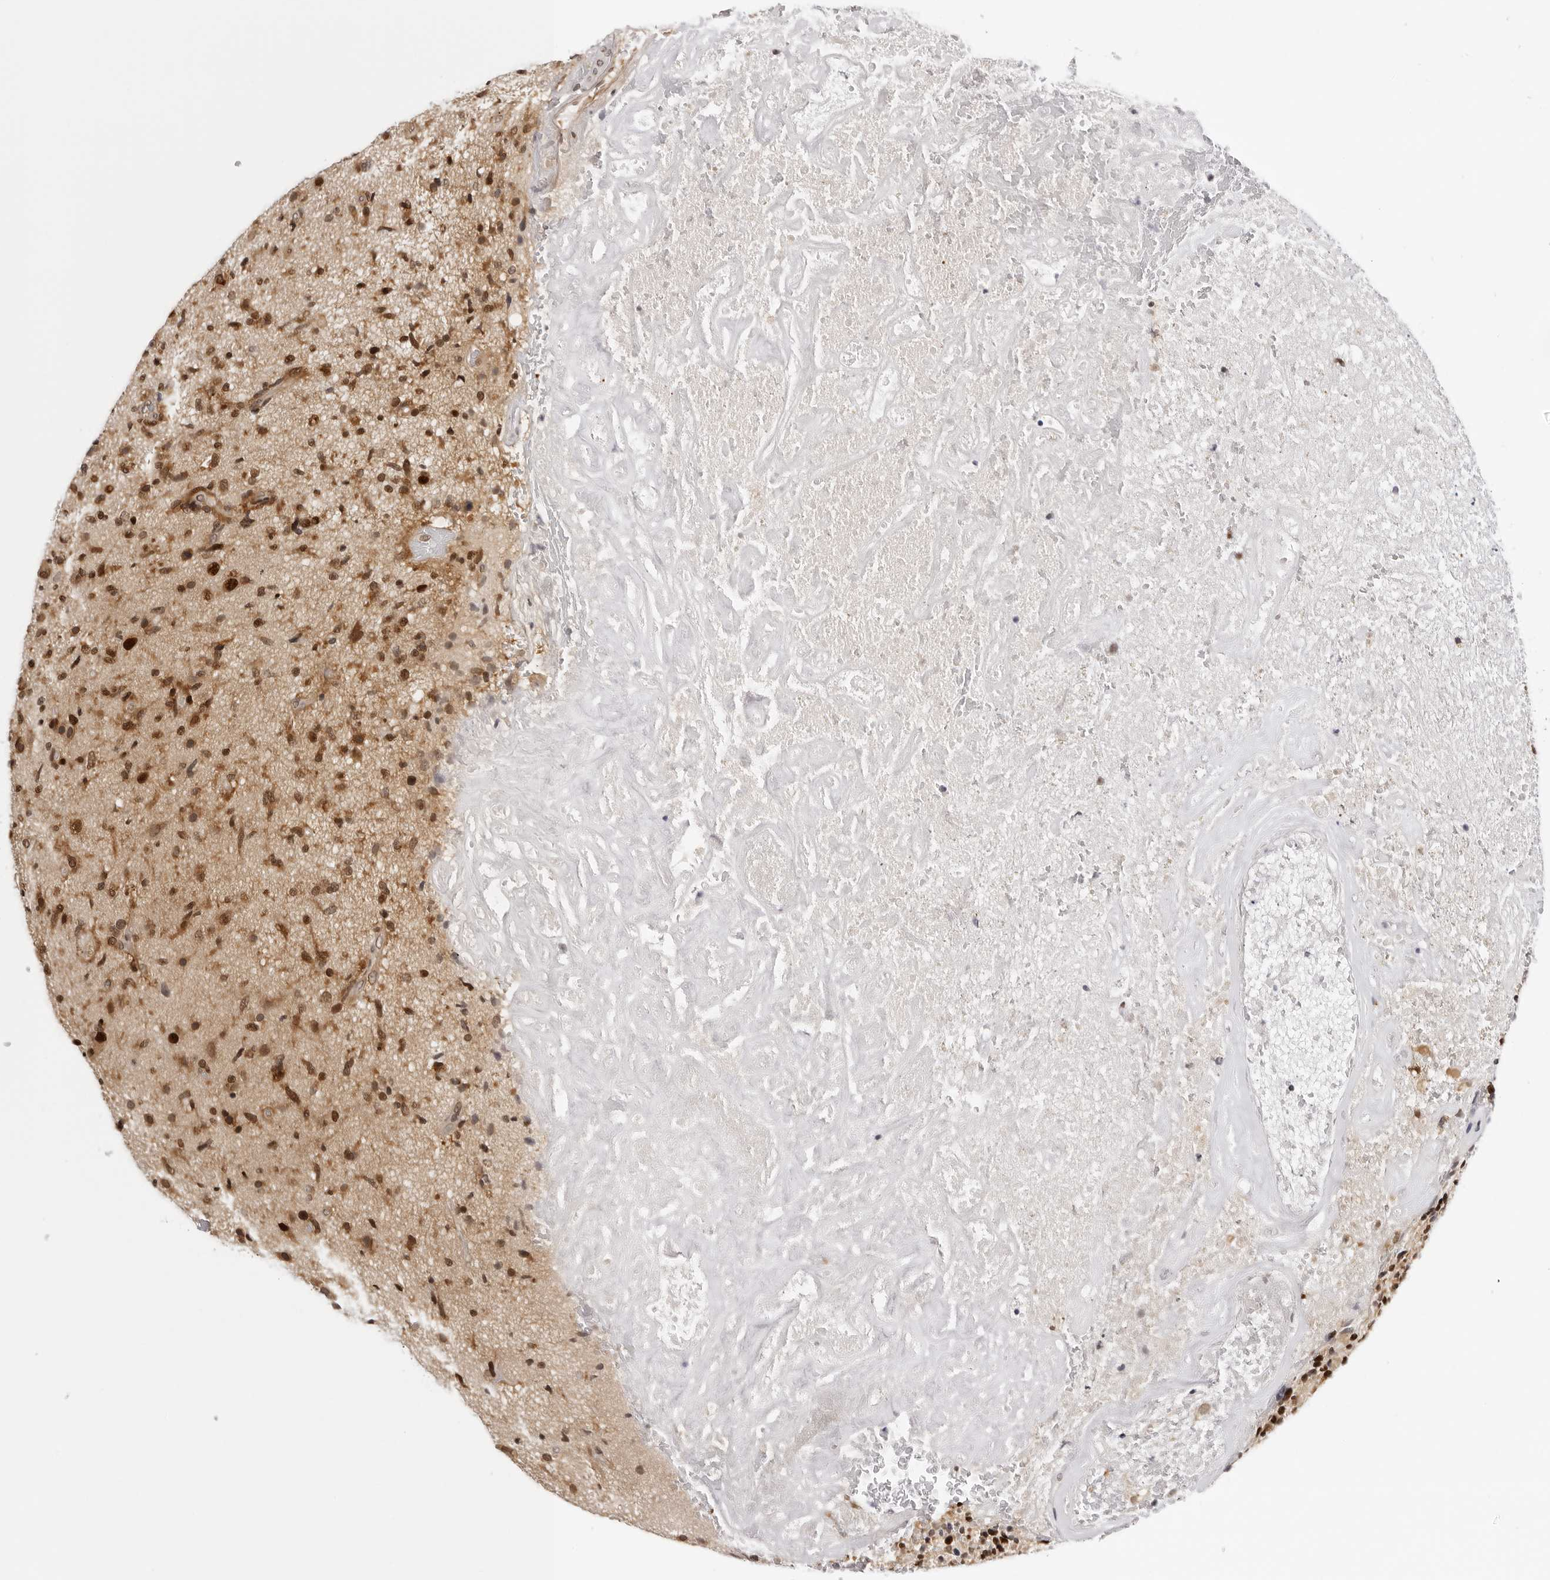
{"staining": {"intensity": "moderate", "quantity": ">75%", "location": "cytoplasmic/membranous,nuclear"}, "tissue": "glioma", "cell_type": "Tumor cells", "image_type": "cancer", "snomed": [{"axis": "morphology", "description": "Glioma, malignant, High grade"}, {"axis": "topography", "description": "Brain"}], "caption": "The histopathology image displays immunohistochemical staining of high-grade glioma (malignant). There is moderate cytoplasmic/membranous and nuclear staining is appreciated in about >75% of tumor cells. The staining was performed using DAB (3,3'-diaminobenzidine), with brown indicating positive protein expression. Nuclei are stained blue with hematoxylin.", "gene": "WDR77", "patient": {"sex": "male", "age": 72}}